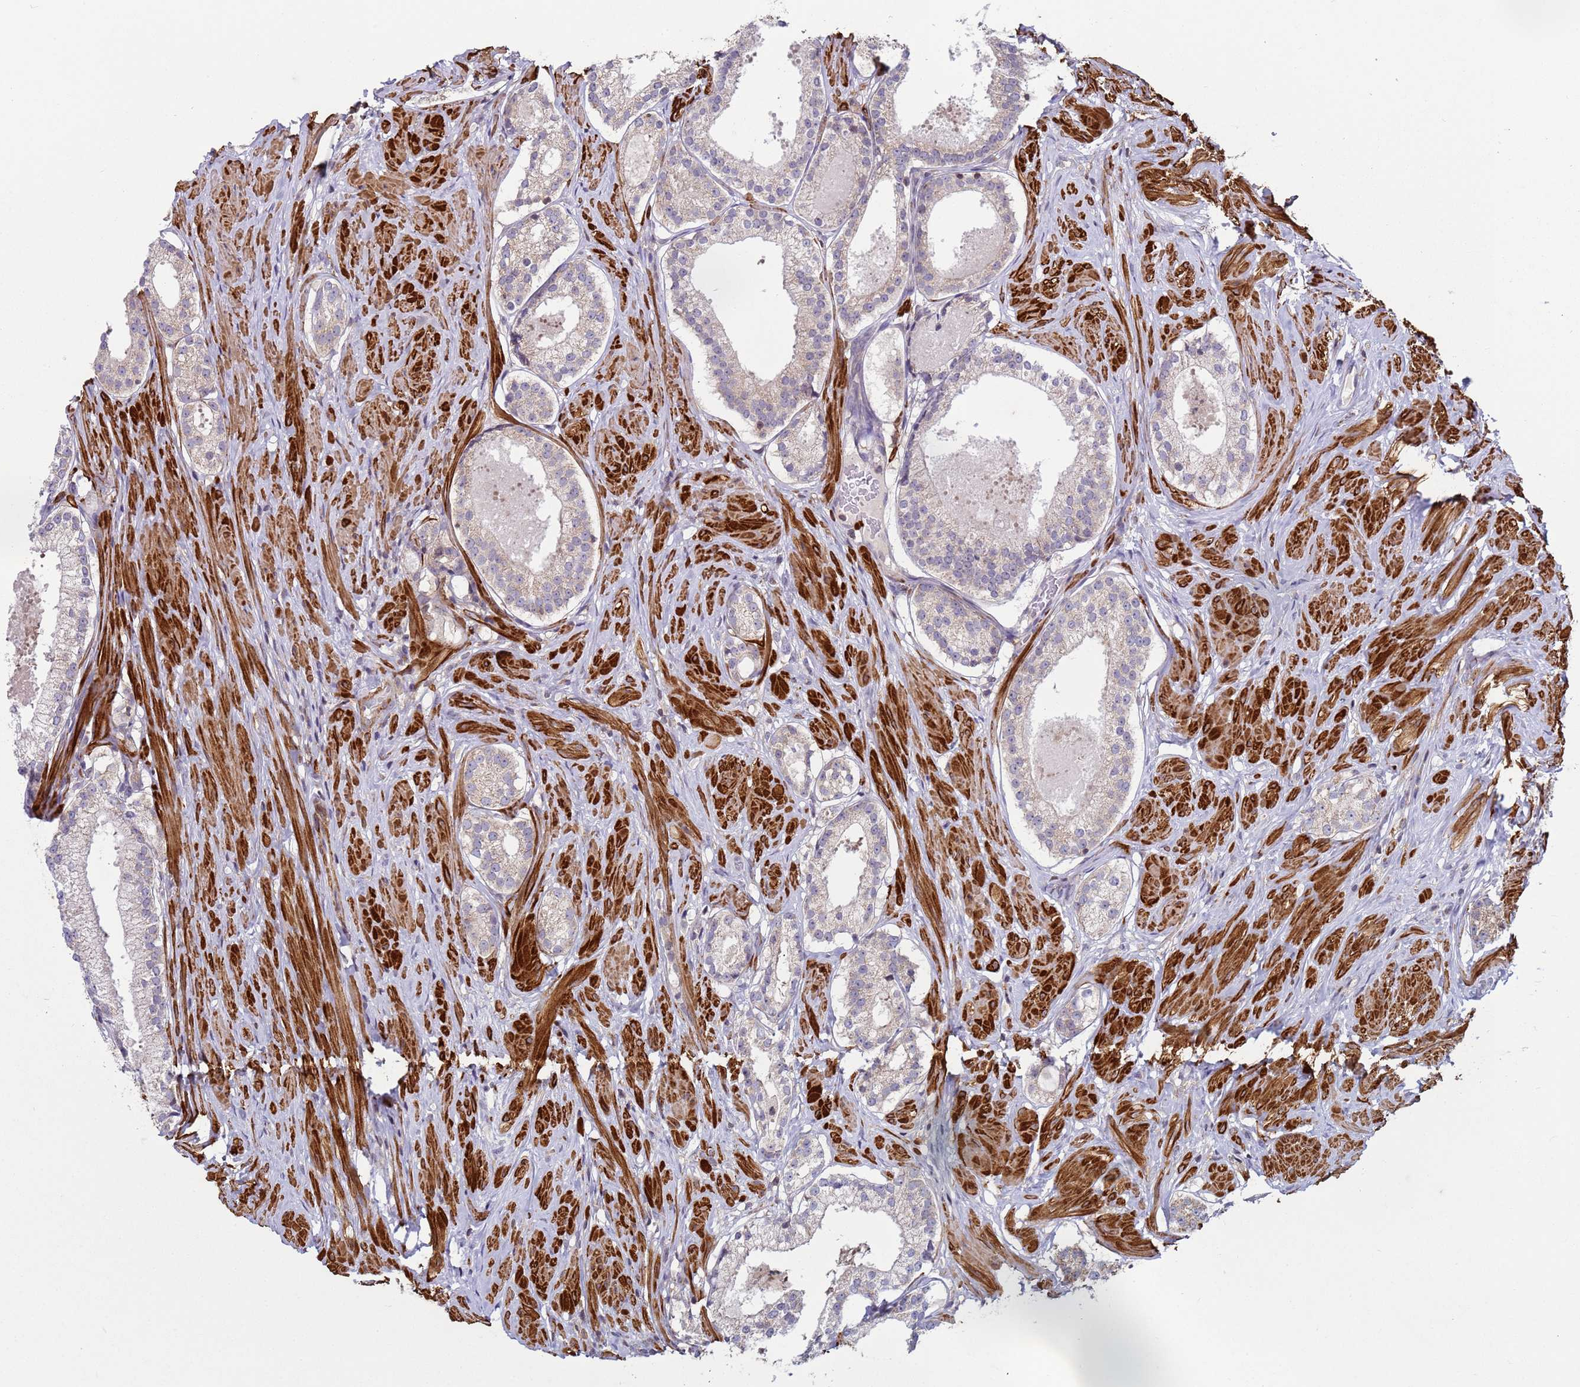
{"staining": {"intensity": "weak", "quantity": "<25%", "location": "cytoplasmic/membranous"}, "tissue": "prostate cancer", "cell_type": "Tumor cells", "image_type": "cancer", "snomed": [{"axis": "morphology", "description": "Adenocarcinoma, Low grade"}, {"axis": "topography", "description": "Prostate"}], "caption": "Image shows no protein expression in tumor cells of prostate cancer (adenocarcinoma (low-grade)) tissue.", "gene": "SNAPC4", "patient": {"sex": "male", "age": 57}}